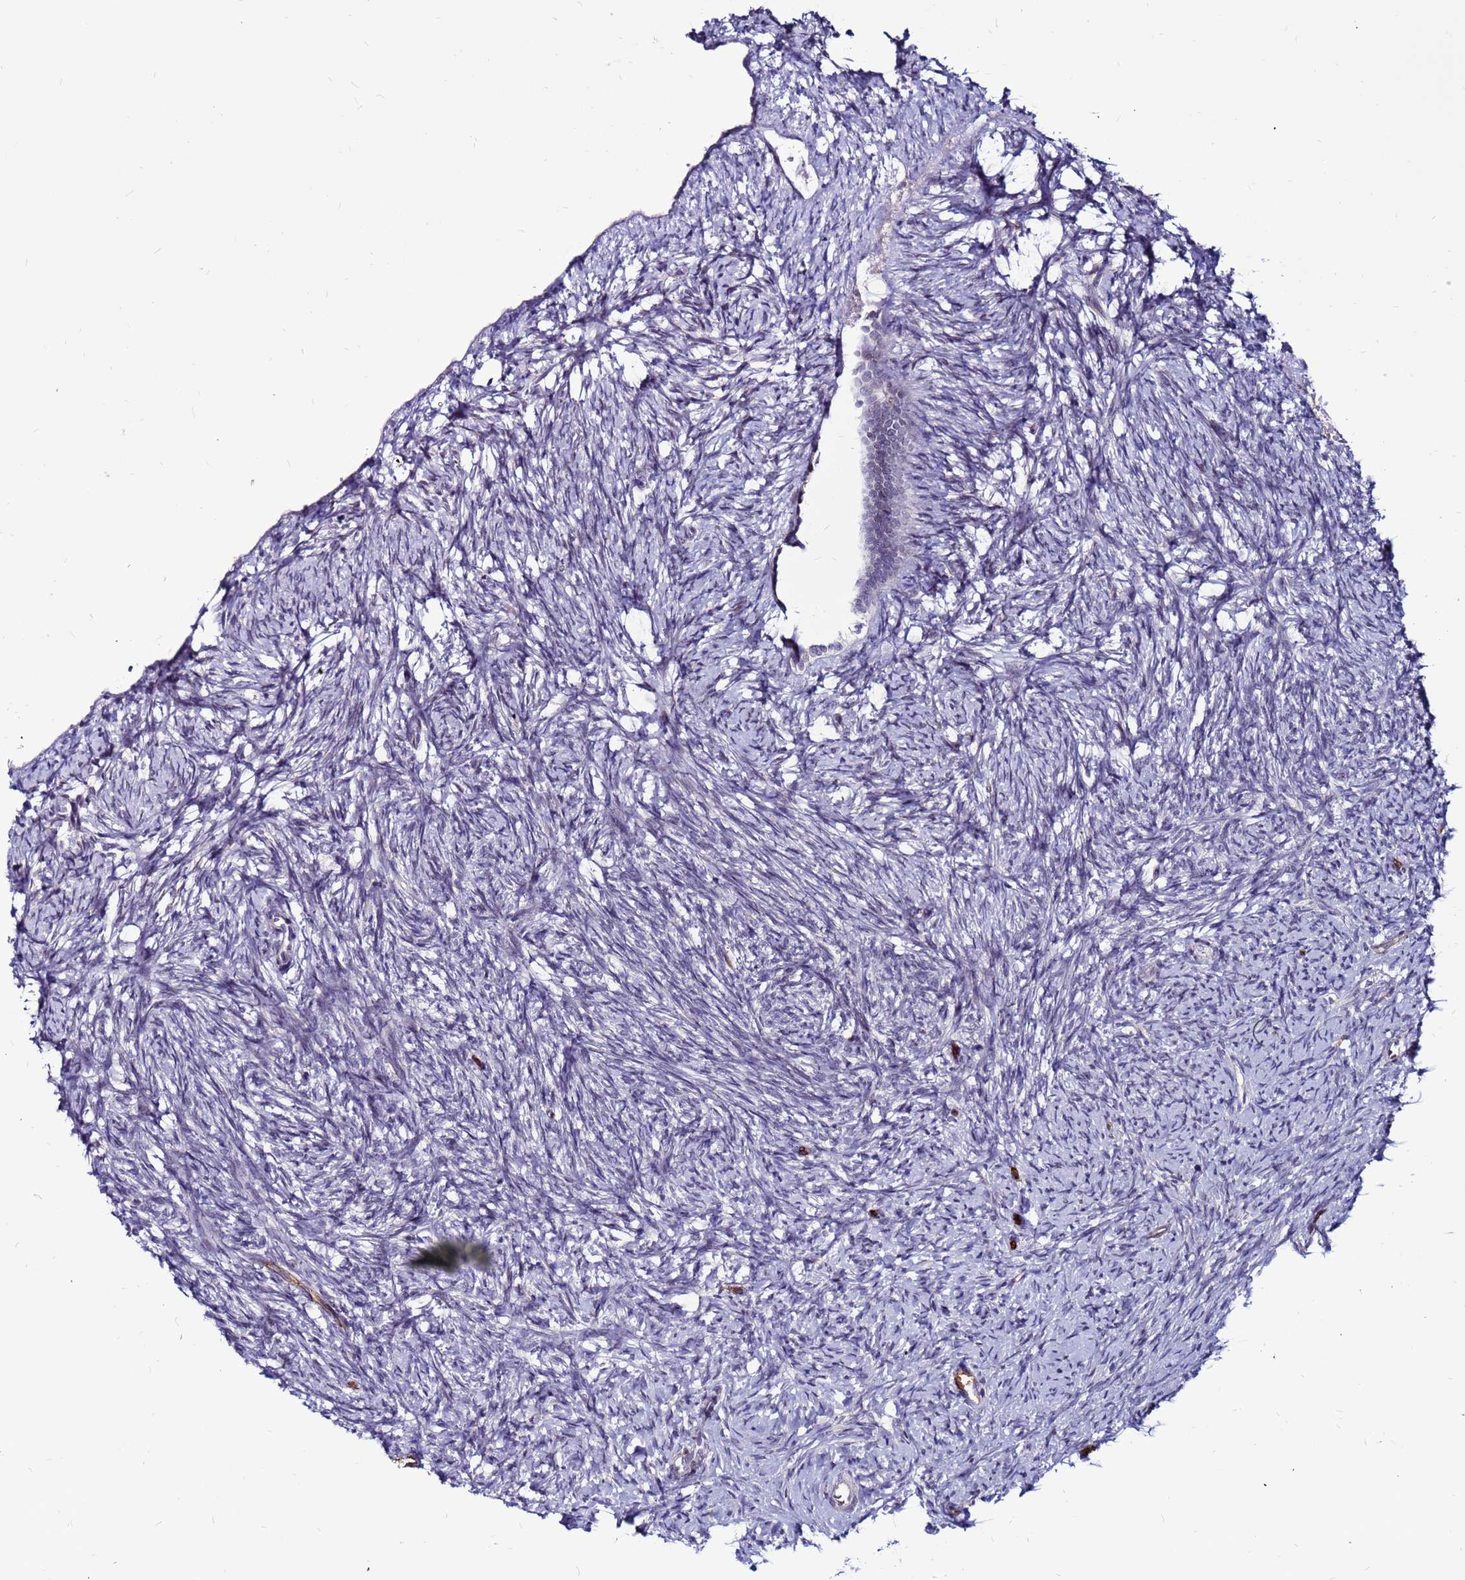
{"staining": {"intensity": "weak", "quantity": ">75%", "location": "cytoplasmic/membranous"}, "tissue": "ovary", "cell_type": "Follicle cells", "image_type": "normal", "snomed": [{"axis": "morphology", "description": "Normal tissue, NOS"}, {"axis": "topography", "description": "Ovary"}], "caption": "IHC staining of normal ovary, which displays low levels of weak cytoplasmic/membranous positivity in approximately >75% of follicle cells indicating weak cytoplasmic/membranous protein positivity. The staining was performed using DAB (brown) for protein detection and nuclei were counterstained in hematoxylin (blue).", "gene": "CCDC71", "patient": {"sex": "female", "age": 51}}